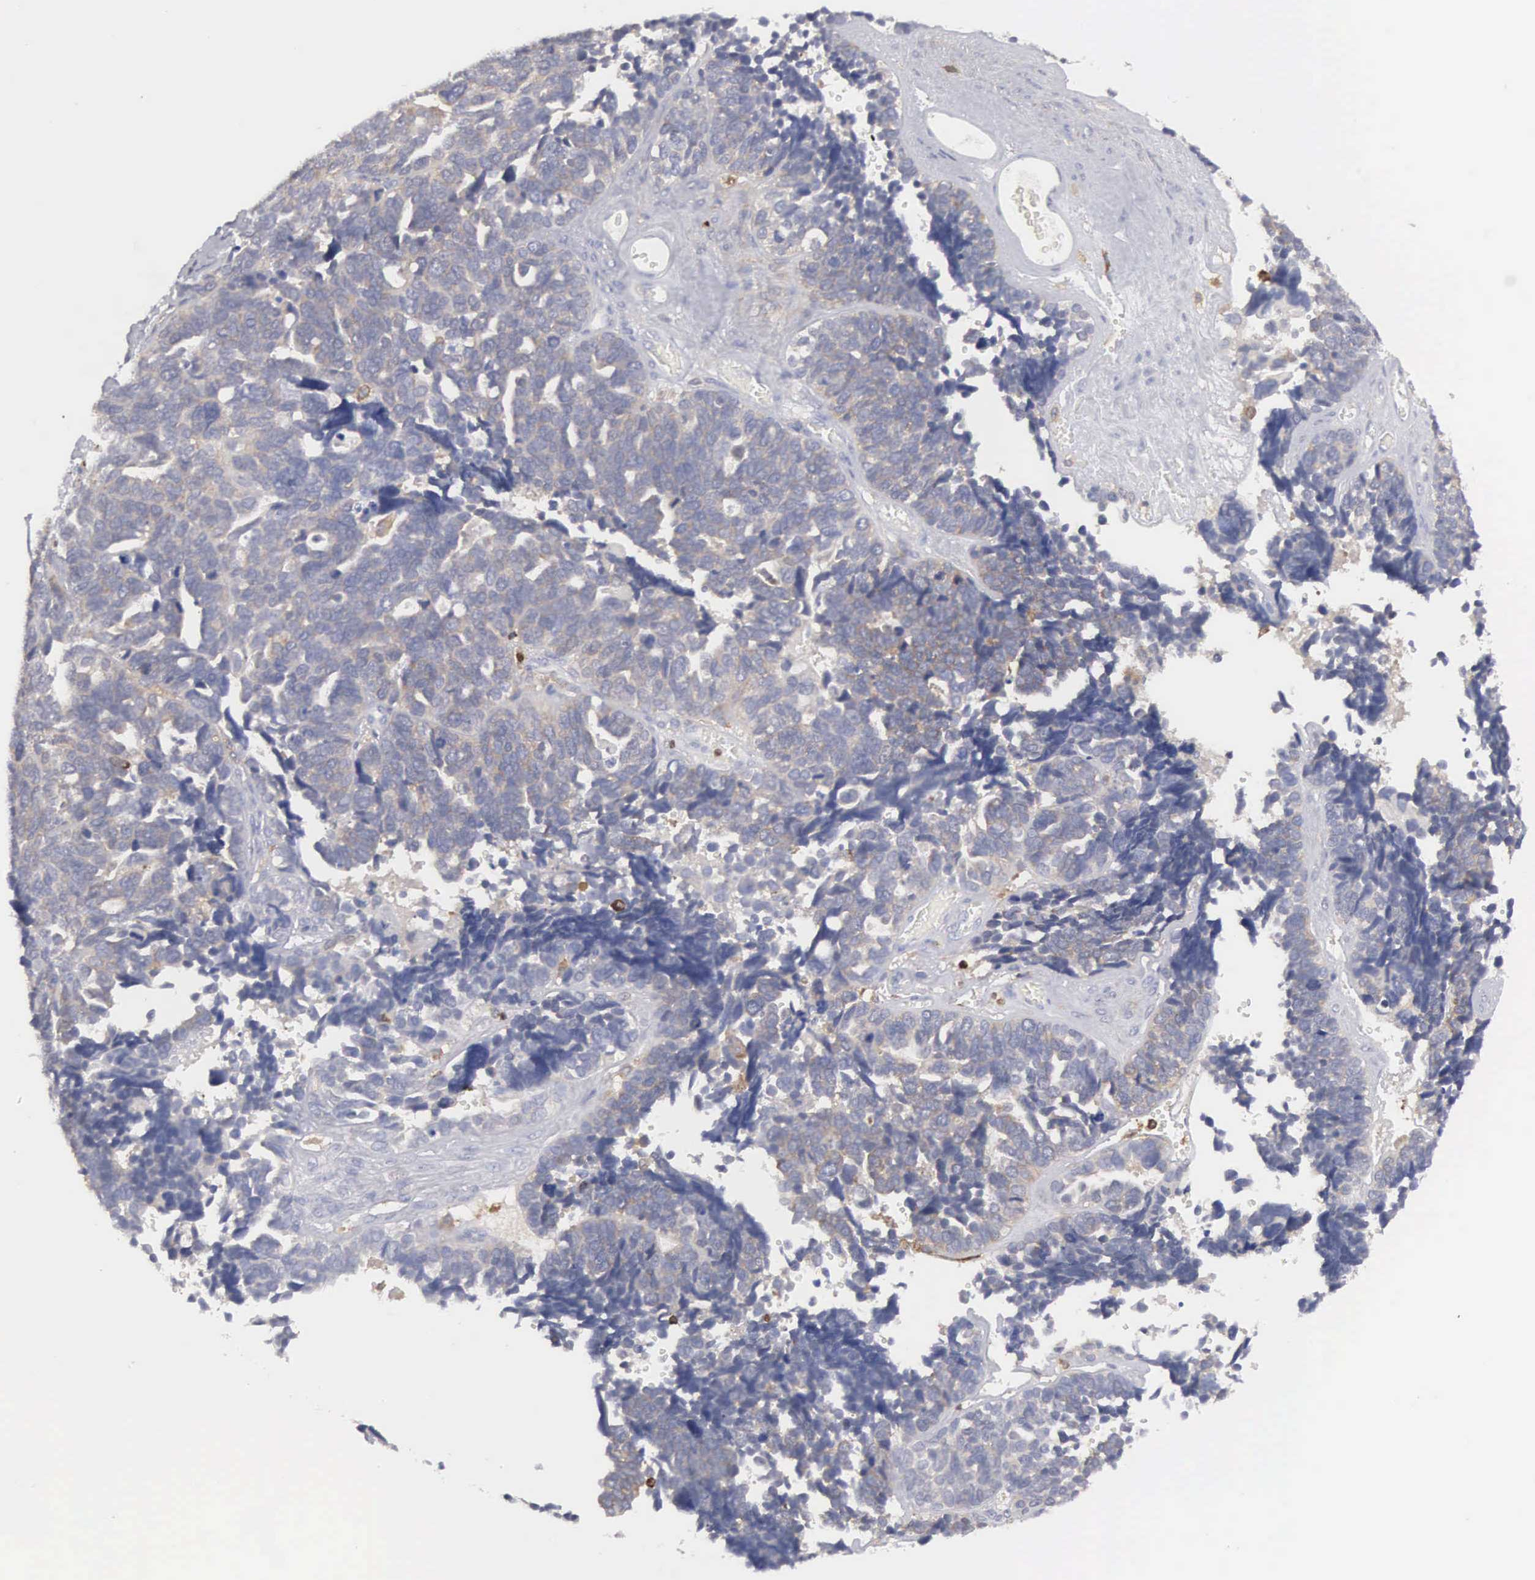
{"staining": {"intensity": "weak", "quantity": "25%-75%", "location": "cytoplasmic/membranous"}, "tissue": "ovarian cancer", "cell_type": "Tumor cells", "image_type": "cancer", "snomed": [{"axis": "morphology", "description": "Cystadenocarcinoma, serous, NOS"}, {"axis": "topography", "description": "Ovary"}], "caption": "IHC (DAB) staining of human ovarian cancer displays weak cytoplasmic/membranous protein expression in about 25%-75% of tumor cells.", "gene": "SH3BP1", "patient": {"sex": "female", "age": 77}}